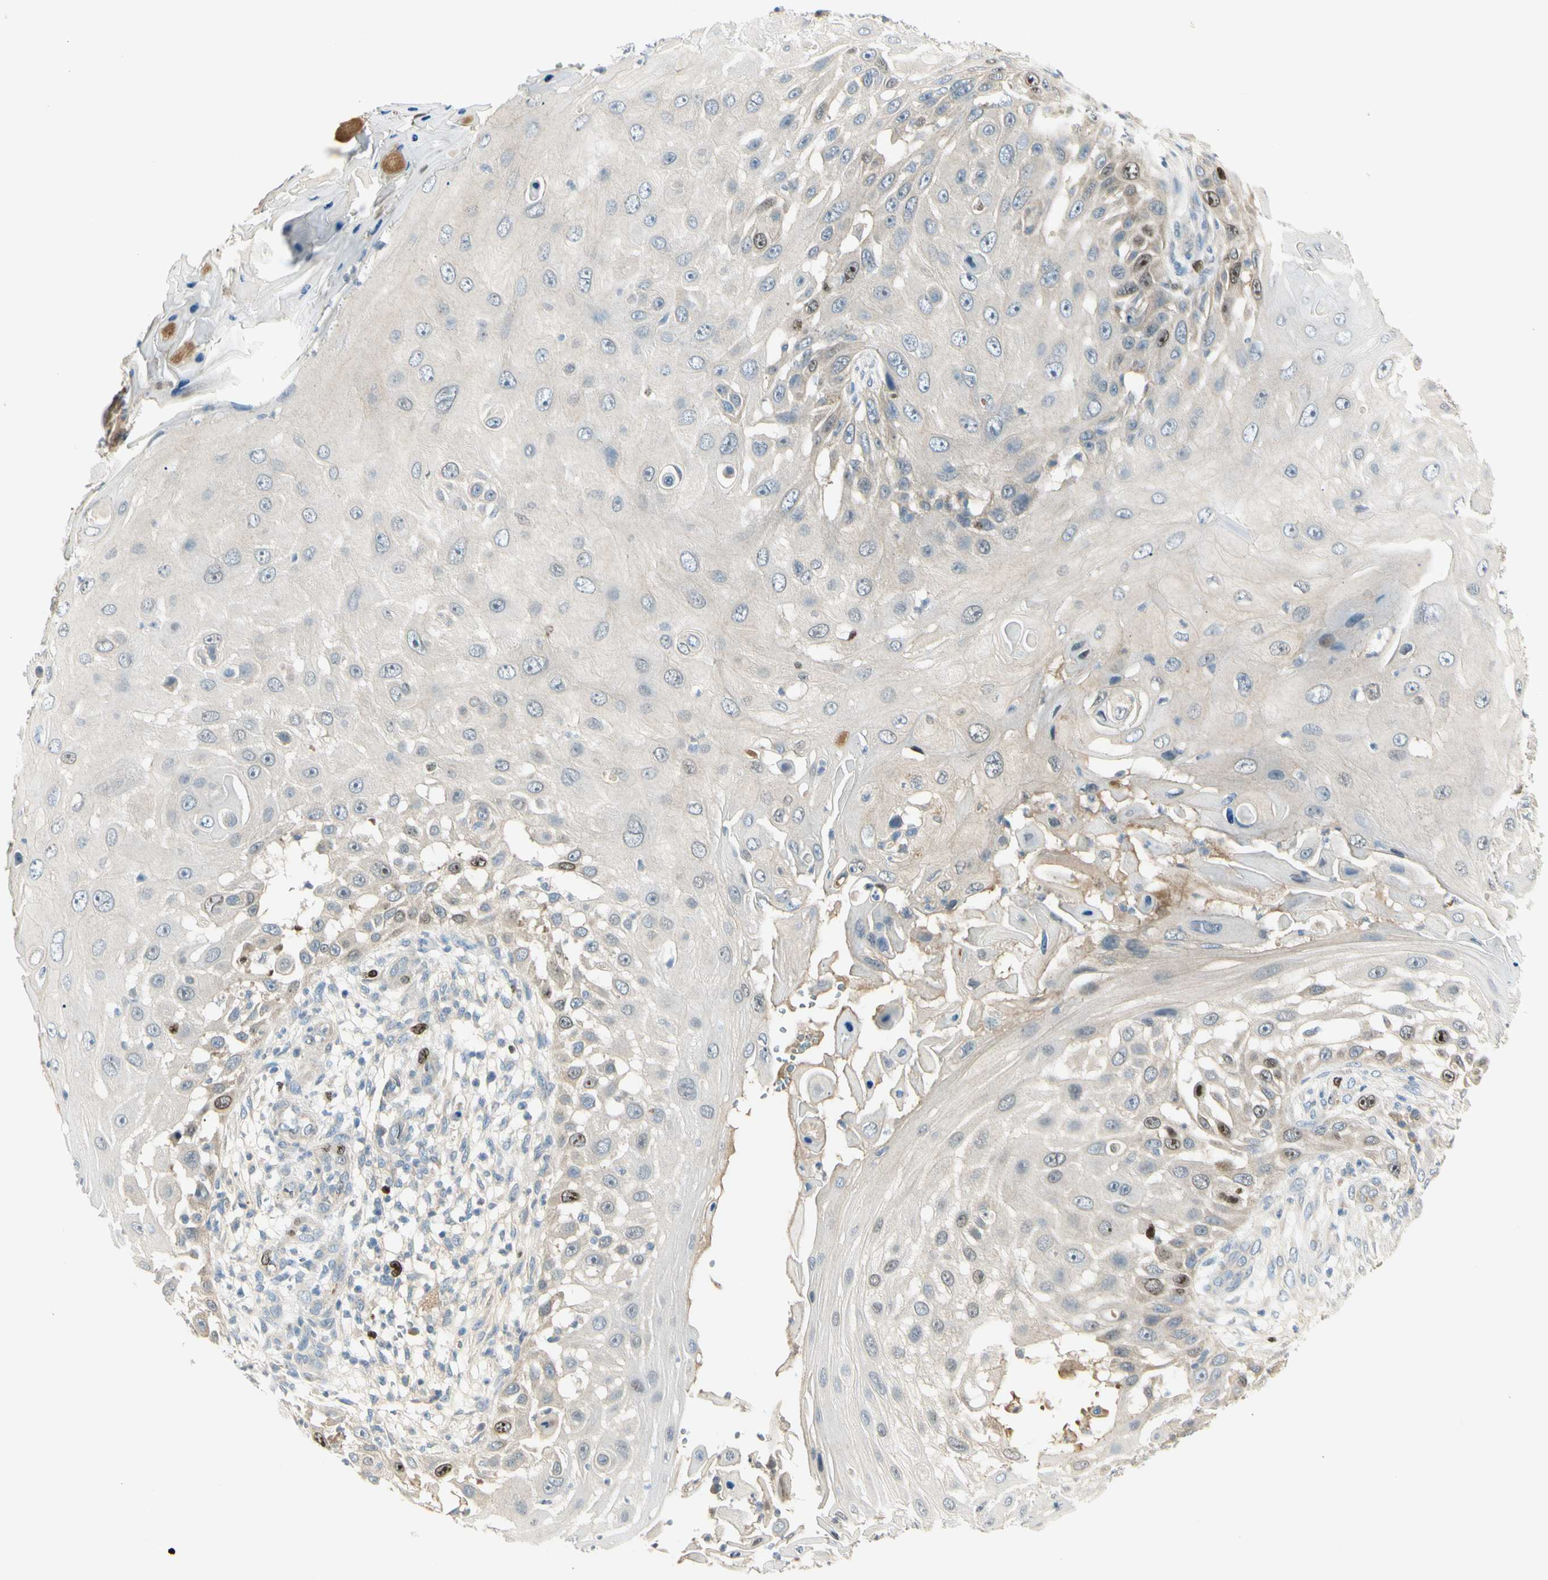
{"staining": {"intensity": "moderate", "quantity": "<25%", "location": "nuclear"}, "tissue": "skin cancer", "cell_type": "Tumor cells", "image_type": "cancer", "snomed": [{"axis": "morphology", "description": "Squamous cell carcinoma, NOS"}, {"axis": "topography", "description": "Skin"}], "caption": "This histopathology image demonstrates IHC staining of human skin cancer (squamous cell carcinoma), with low moderate nuclear staining in about <25% of tumor cells.", "gene": "PITX1", "patient": {"sex": "female", "age": 44}}